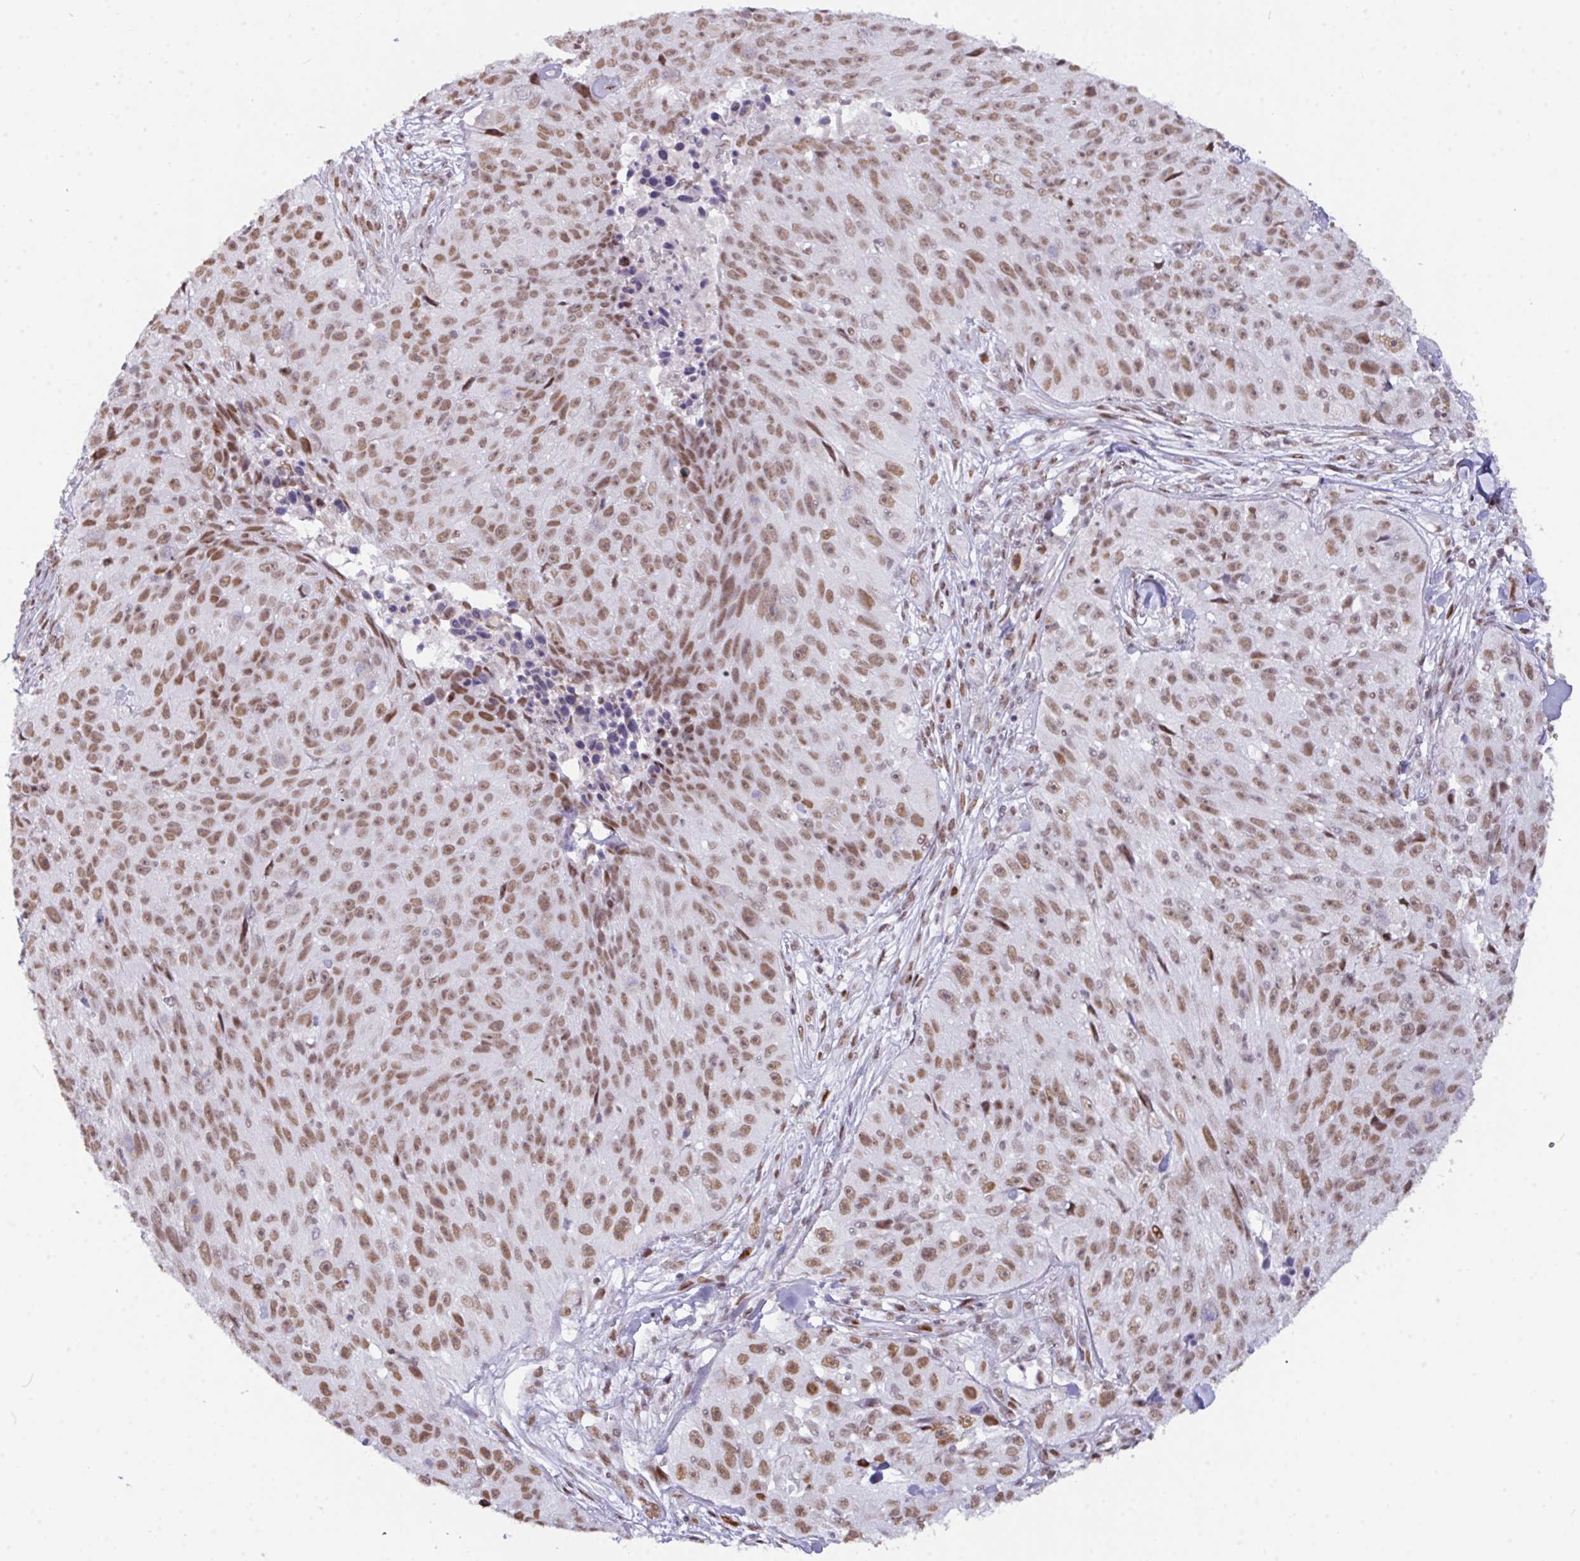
{"staining": {"intensity": "moderate", "quantity": ">75%", "location": "nuclear"}, "tissue": "skin cancer", "cell_type": "Tumor cells", "image_type": "cancer", "snomed": [{"axis": "morphology", "description": "Squamous cell carcinoma, NOS"}, {"axis": "topography", "description": "Skin"}], "caption": "Moderate nuclear expression is present in about >75% of tumor cells in skin cancer (squamous cell carcinoma).", "gene": "CLP1", "patient": {"sex": "female", "age": 87}}